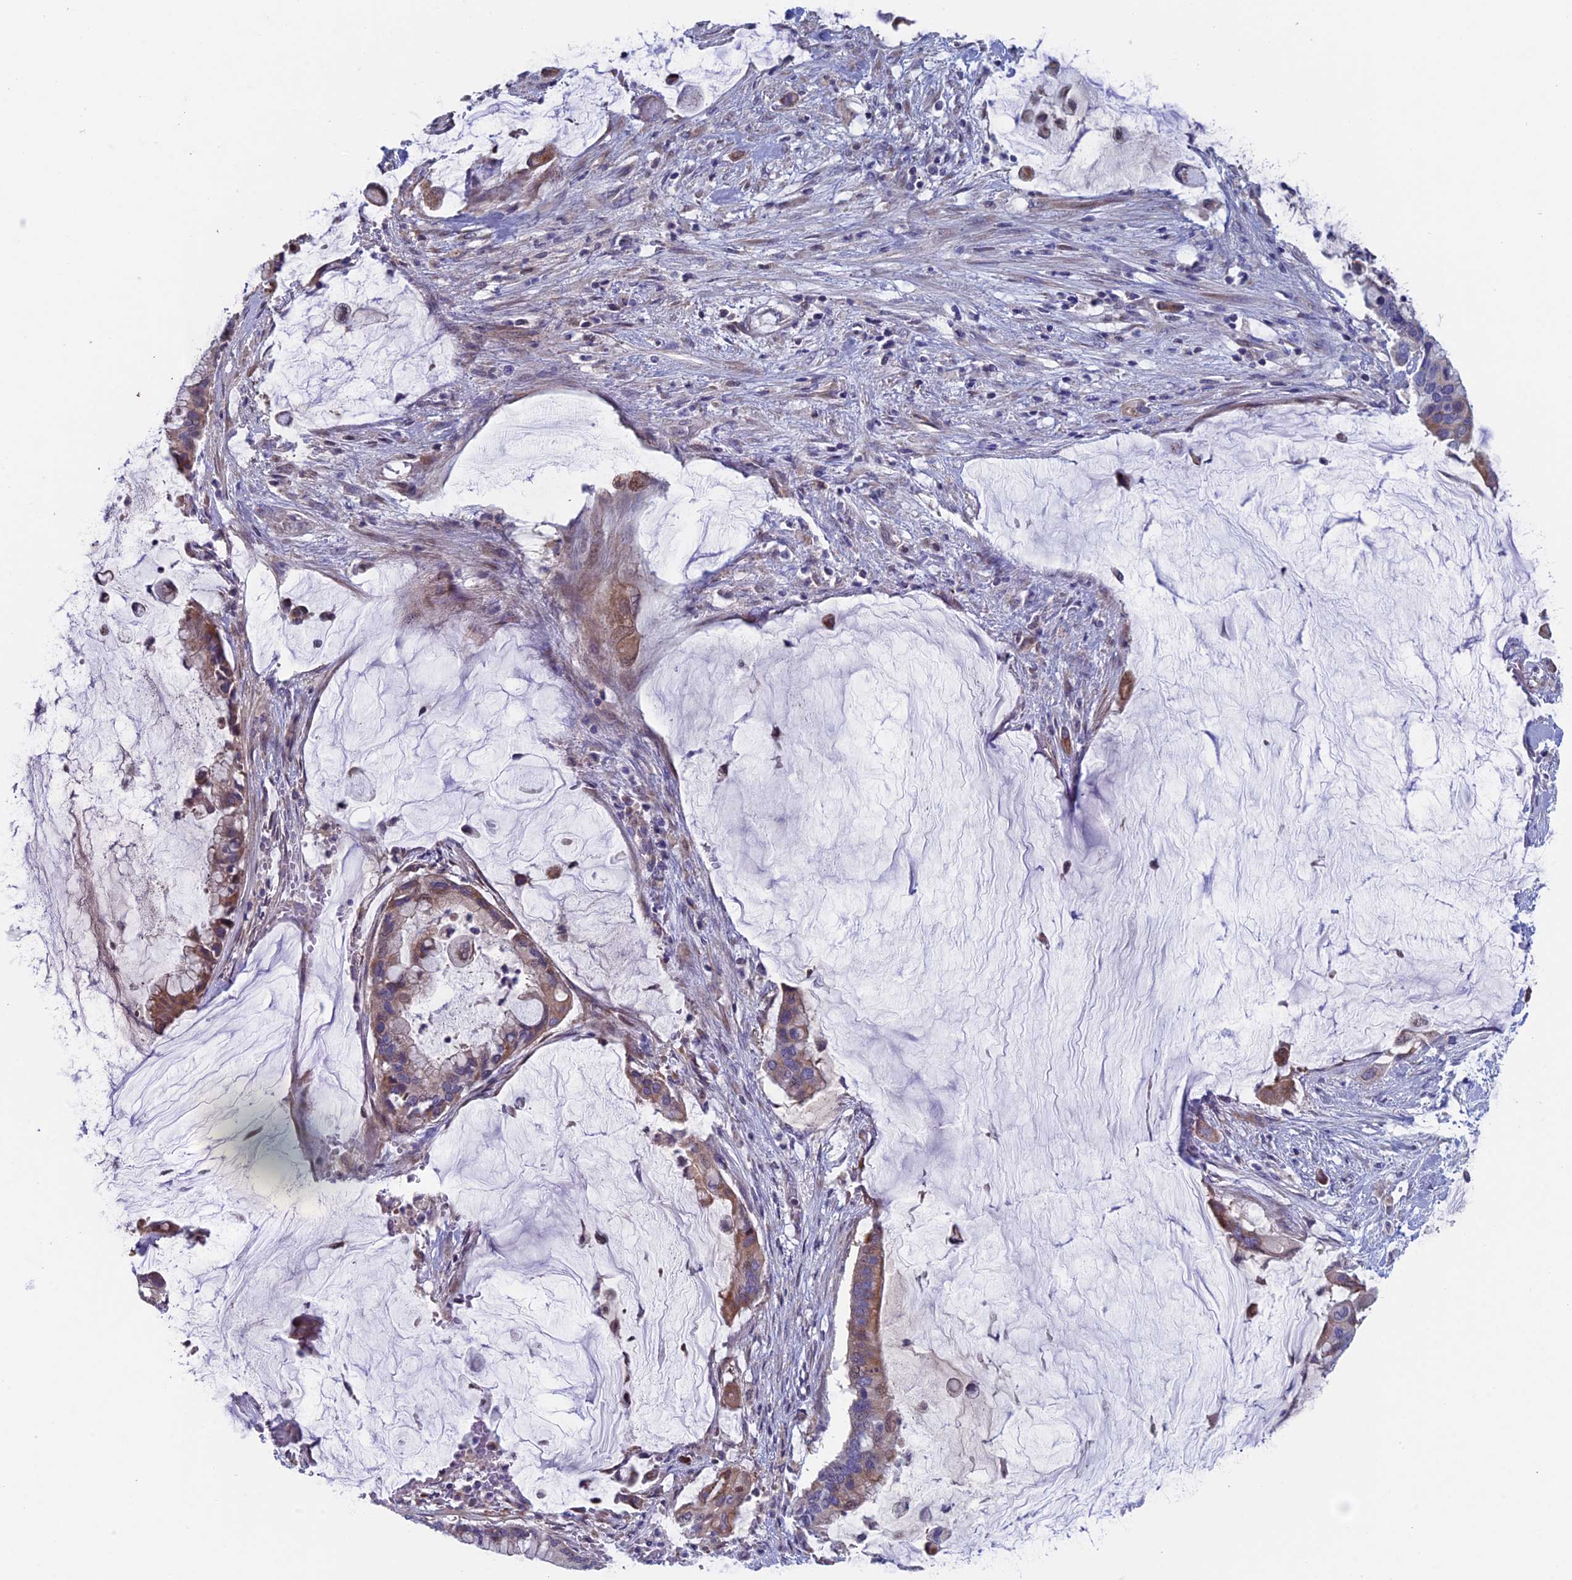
{"staining": {"intensity": "moderate", "quantity": "25%-75%", "location": "cytoplasmic/membranous"}, "tissue": "pancreatic cancer", "cell_type": "Tumor cells", "image_type": "cancer", "snomed": [{"axis": "morphology", "description": "Adenocarcinoma, NOS"}, {"axis": "topography", "description": "Pancreas"}], "caption": "Adenocarcinoma (pancreatic) was stained to show a protein in brown. There is medium levels of moderate cytoplasmic/membranous expression in about 25%-75% of tumor cells.", "gene": "NIBAN3", "patient": {"sex": "male", "age": 41}}